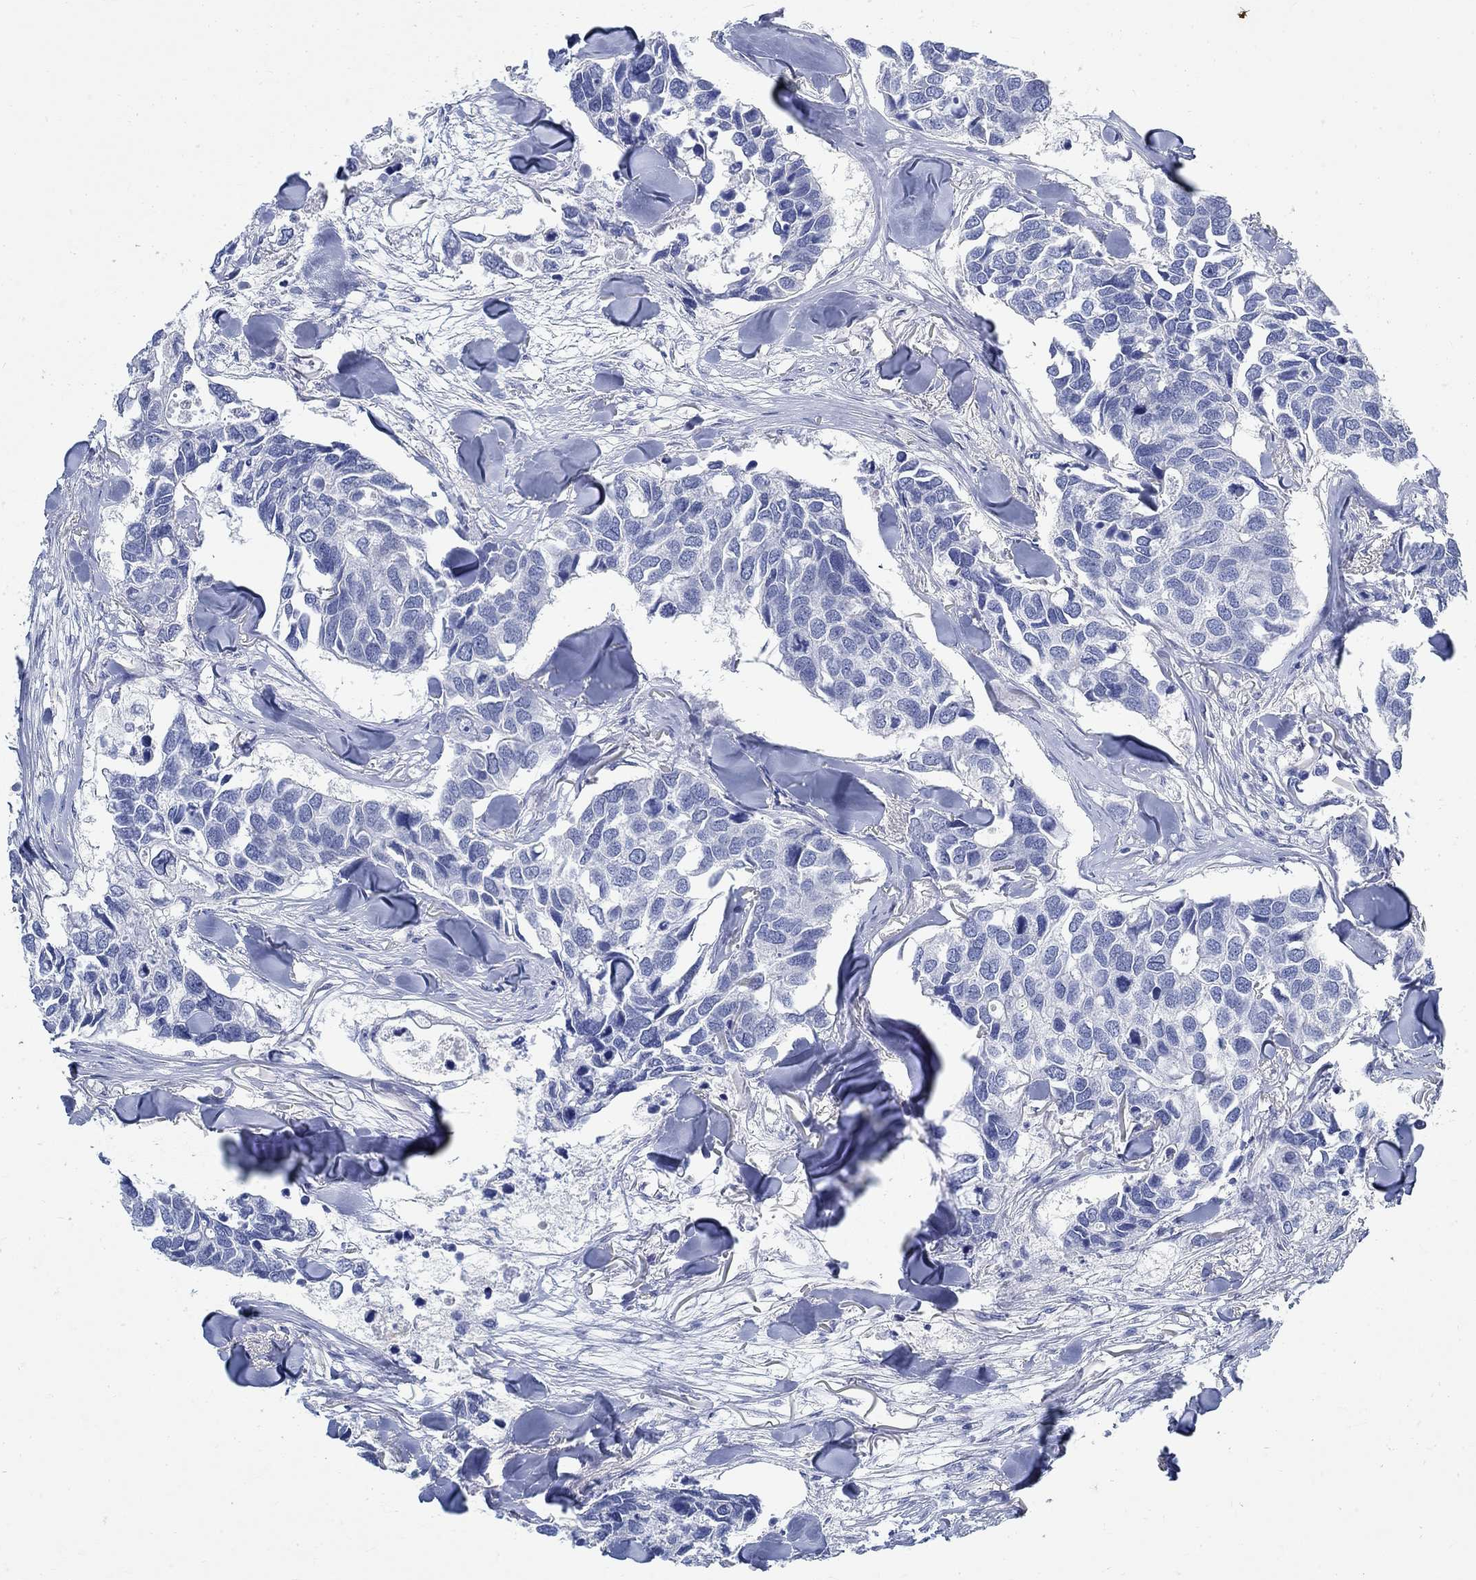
{"staining": {"intensity": "negative", "quantity": "none", "location": "none"}, "tissue": "breast cancer", "cell_type": "Tumor cells", "image_type": "cancer", "snomed": [{"axis": "morphology", "description": "Duct carcinoma"}, {"axis": "topography", "description": "Breast"}], "caption": "This is an immunohistochemistry histopathology image of breast infiltrating ductal carcinoma. There is no expression in tumor cells.", "gene": "RBM20", "patient": {"sex": "female", "age": 83}}